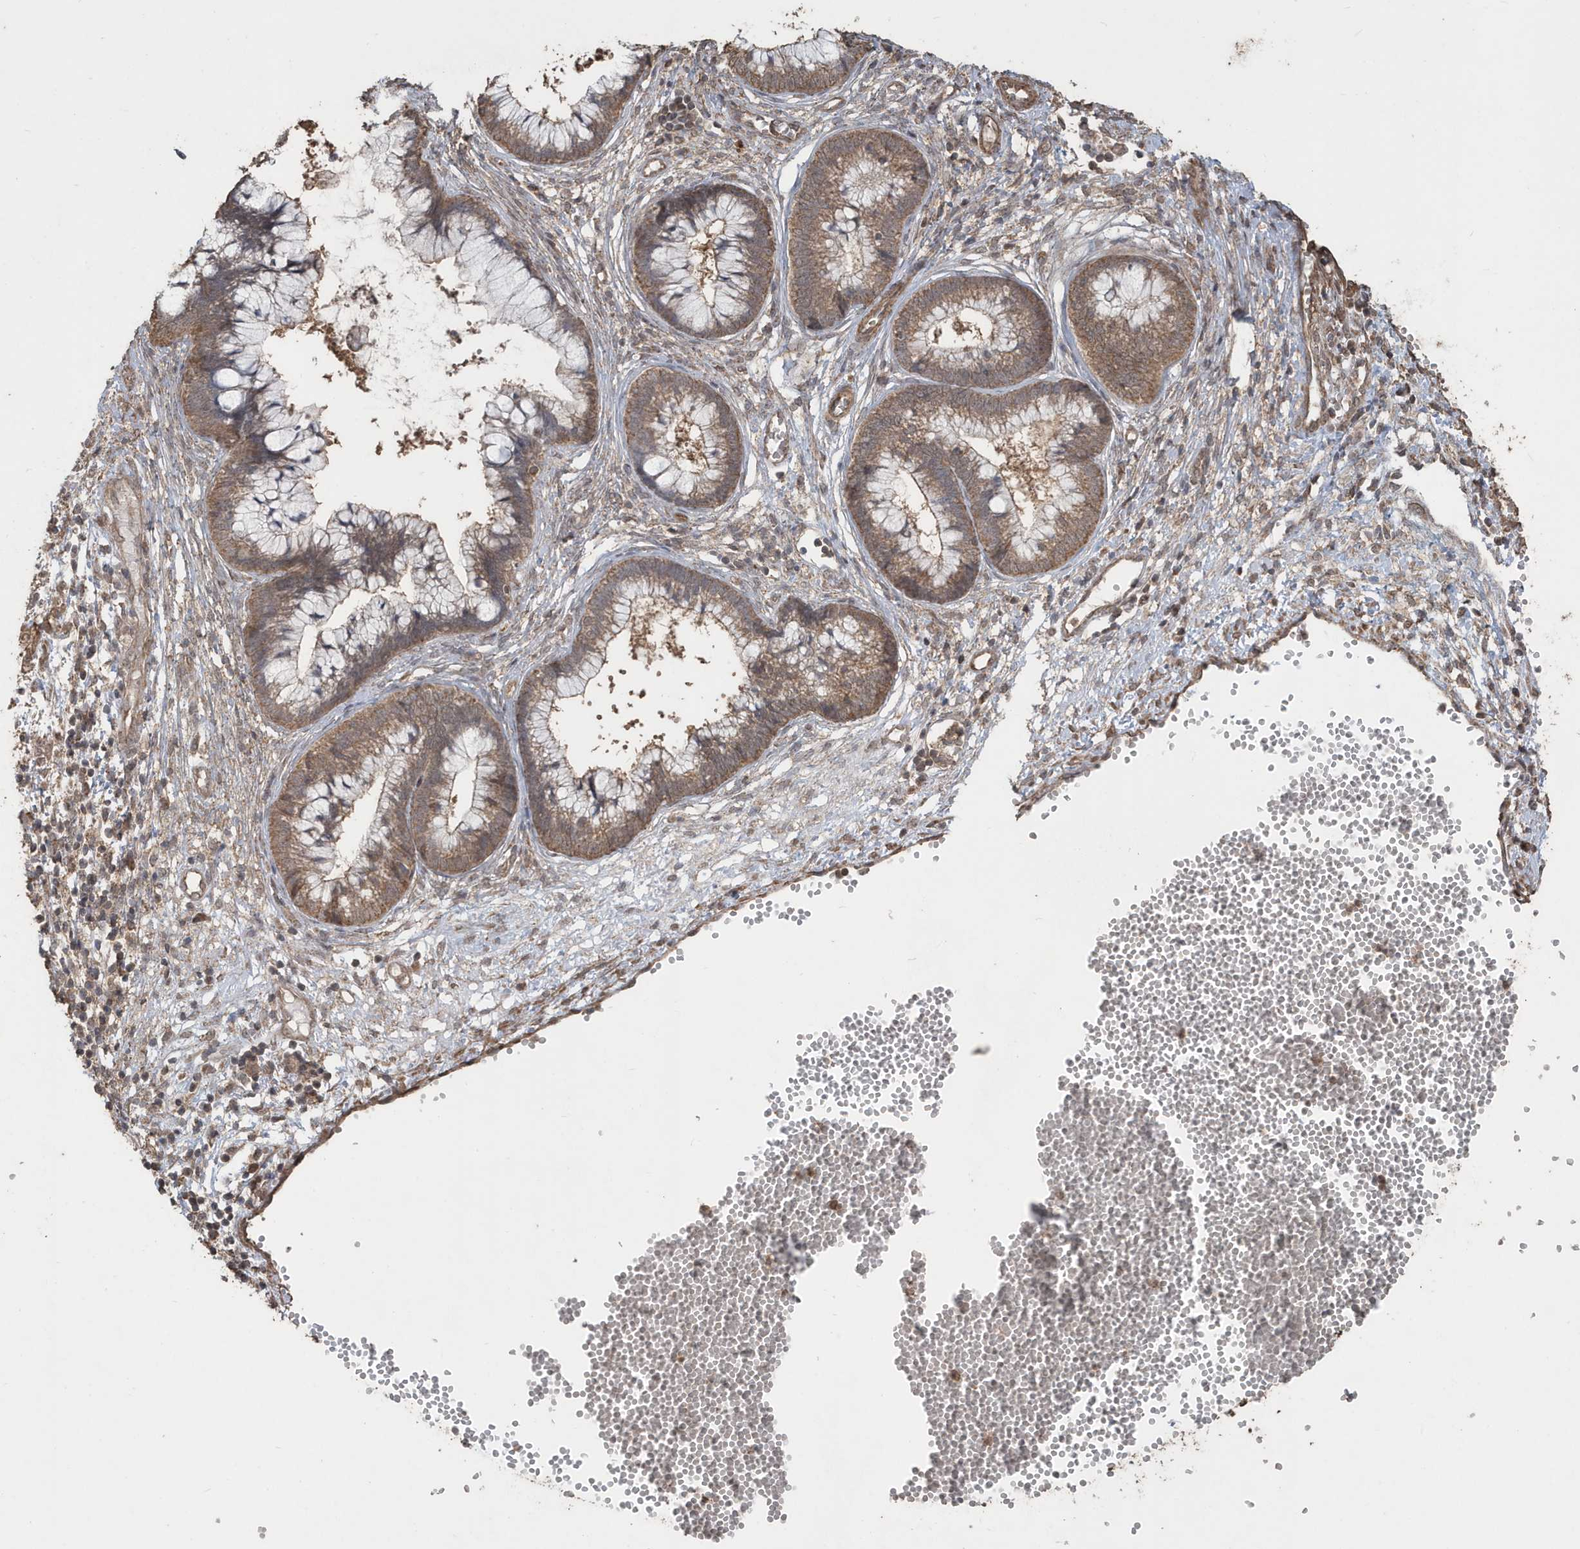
{"staining": {"intensity": "moderate", "quantity": ">75%", "location": "cytoplasmic/membranous"}, "tissue": "cervical cancer", "cell_type": "Tumor cells", "image_type": "cancer", "snomed": [{"axis": "morphology", "description": "Adenocarcinoma, NOS"}, {"axis": "topography", "description": "Cervix"}], "caption": "Immunohistochemical staining of human cervical adenocarcinoma demonstrates moderate cytoplasmic/membranous protein positivity in about >75% of tumor cells.", "gene": "PAXBP1", "patient": {"sex": "female", "age": 44}}